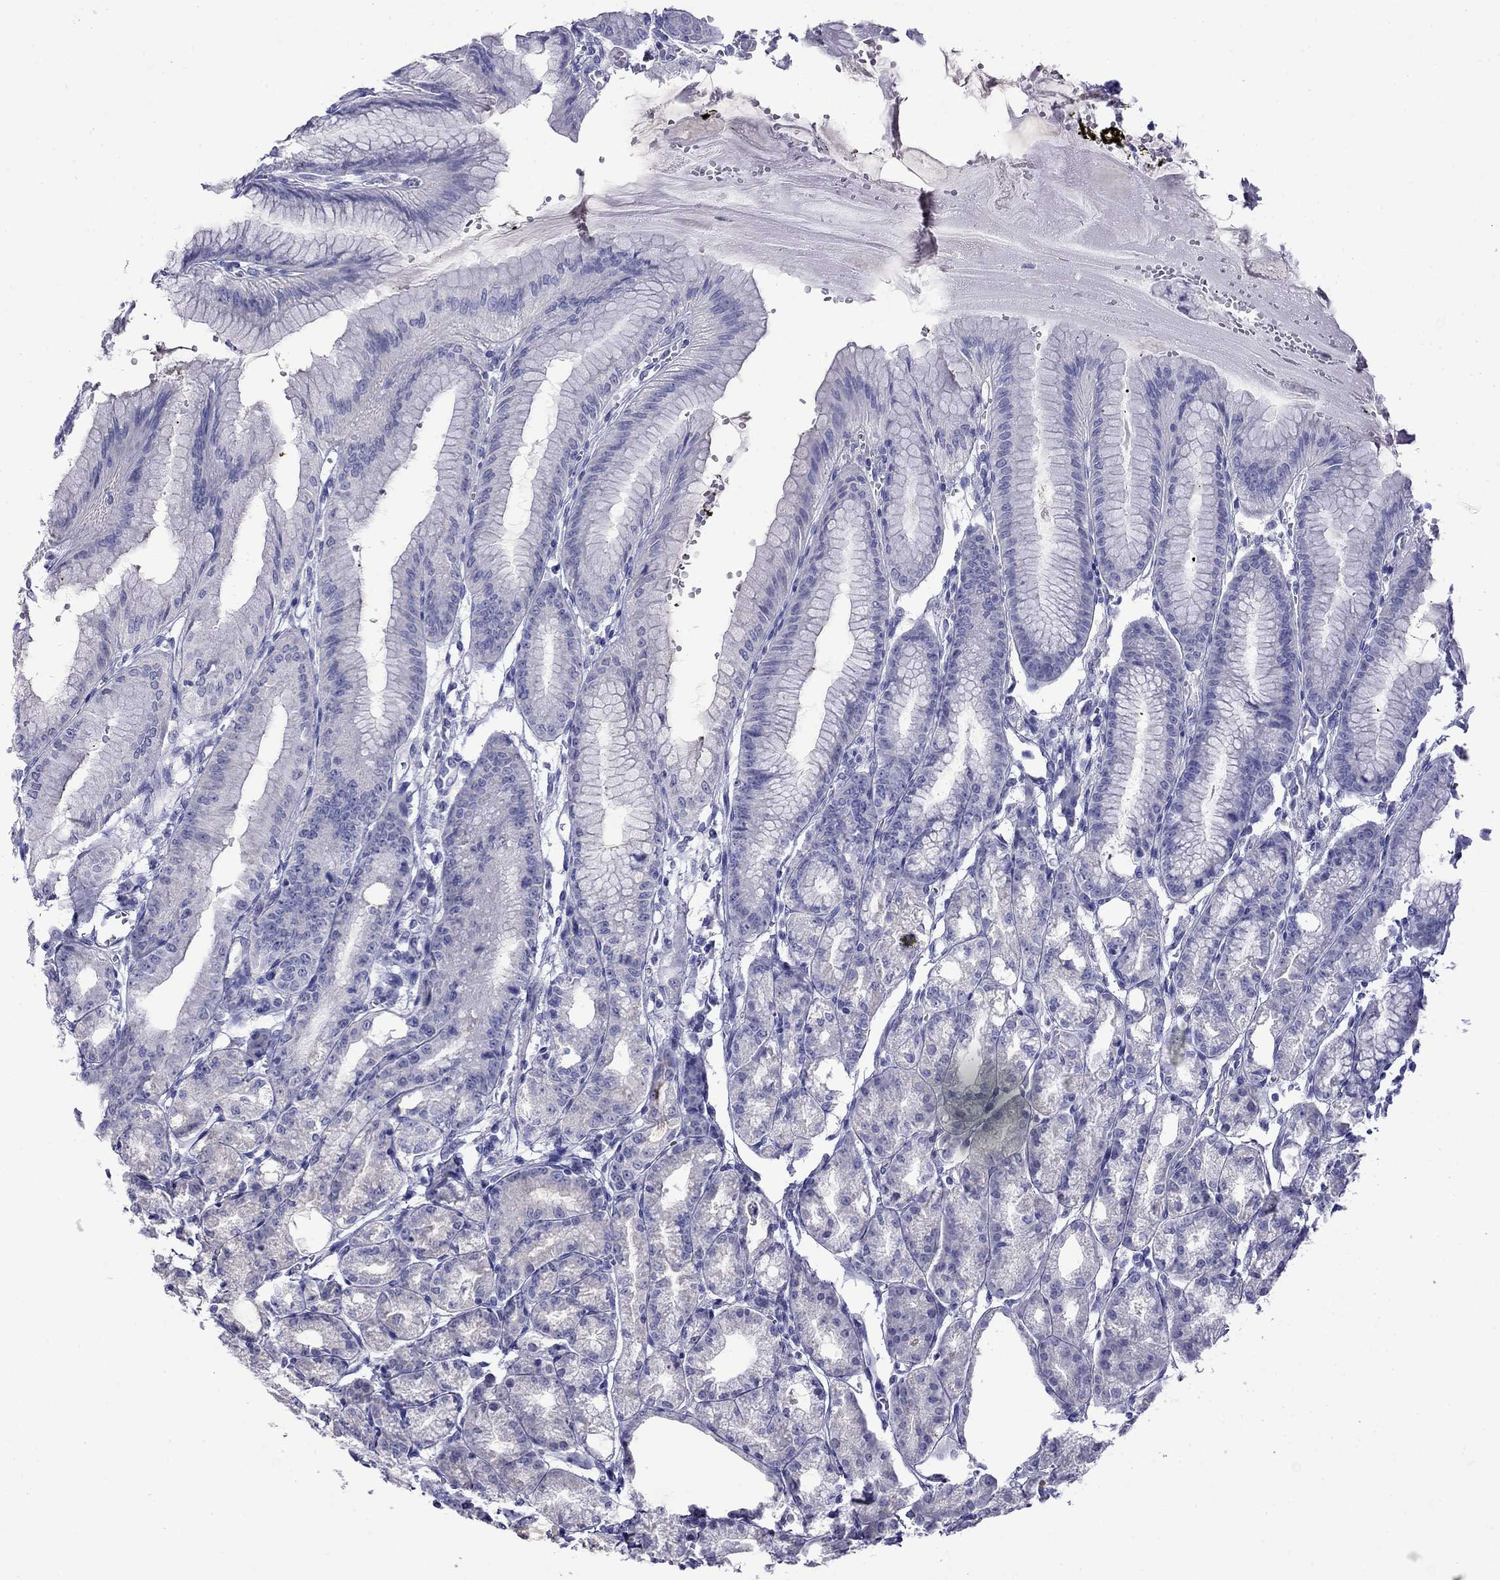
{"staining": {"intensity": "negative", "quantity": "none", "location": "none"}, "tissue": "stomach", "cell_type": "Glandular cells", "image_type": "normal", "snomed": [{"axis": "morphology", "description": "Normal tissue, NOS"}, {"axis": "topography", "description": "Stomach, lower"}], "caption": "Immunohistochemistry (IHC) of benign stomach reveals no staining in glandular cells. Brightfield microscopy of IHC stained with DAB (3,3'-diaminobenzidine) (brown) and hematoxylin (blue), captured at high magnification.", "gene": "MYO15A", "patient": {"sex": "male", "age": 71}}